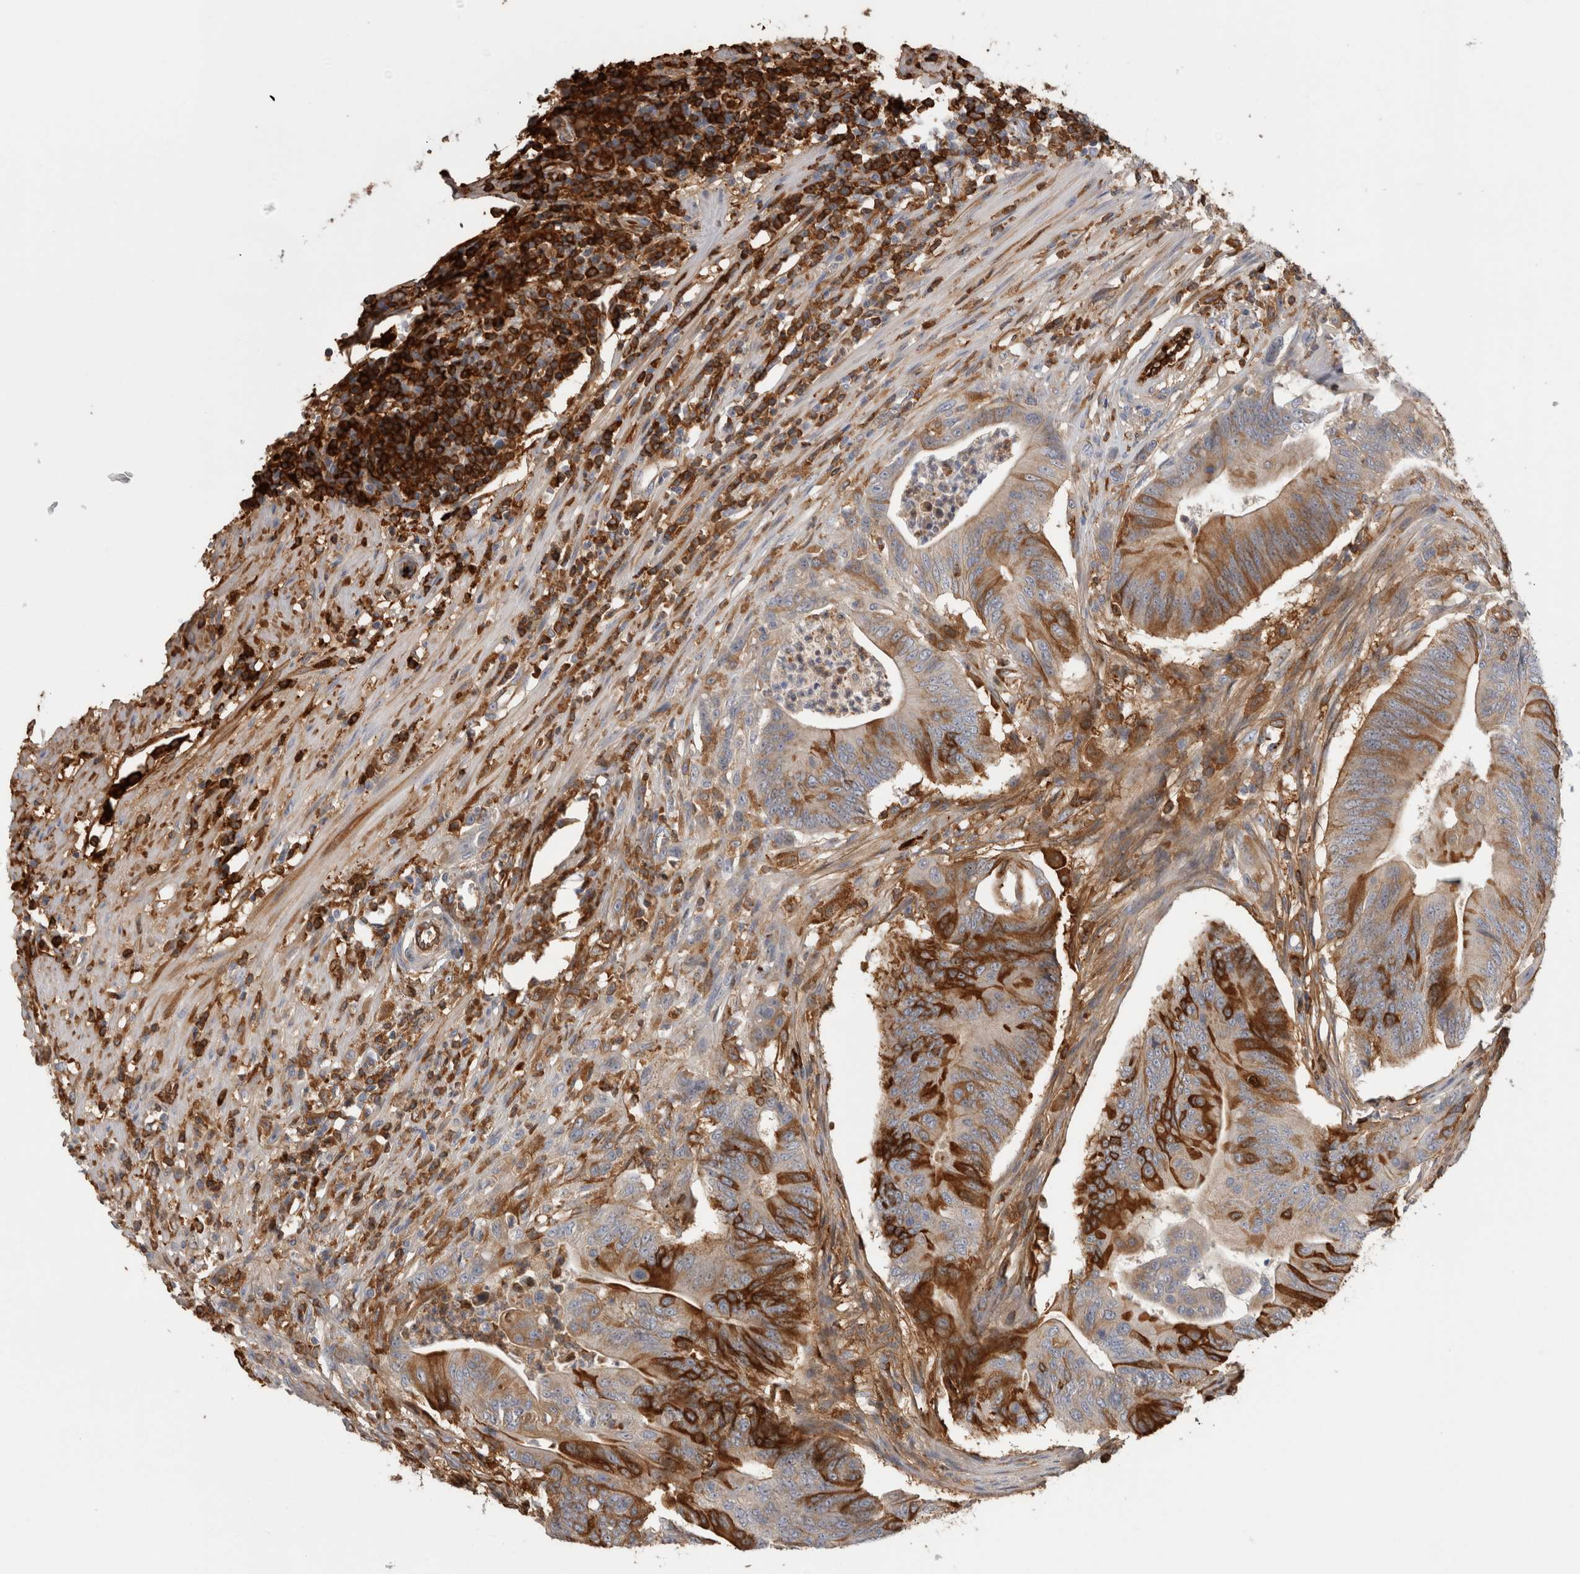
{"staining": {"intensity": "strong", "quantity": "25%-75%", "location": "cytoplasmic/membranous"}, "tissue": "colorectal cancer", "cell_type": "Tumor cells", "image_type": "cancer", "snomed": [{"axis": "morphology", "description": "Adenoma, NOS"}, {"axis": "morphology", "description": "Adenocarcinoma, NOS"}, {"axis": "topography", "description": "Colon"}], "caption": "Human adenocarcinoma (colorectal) stained for a protein (brown) displays strong cytoplasmic/membranous positive positivity in about 25%-75% of tumor cells.", "gene": "TBCE", "patient": {"sex": "male", "age": 79}}